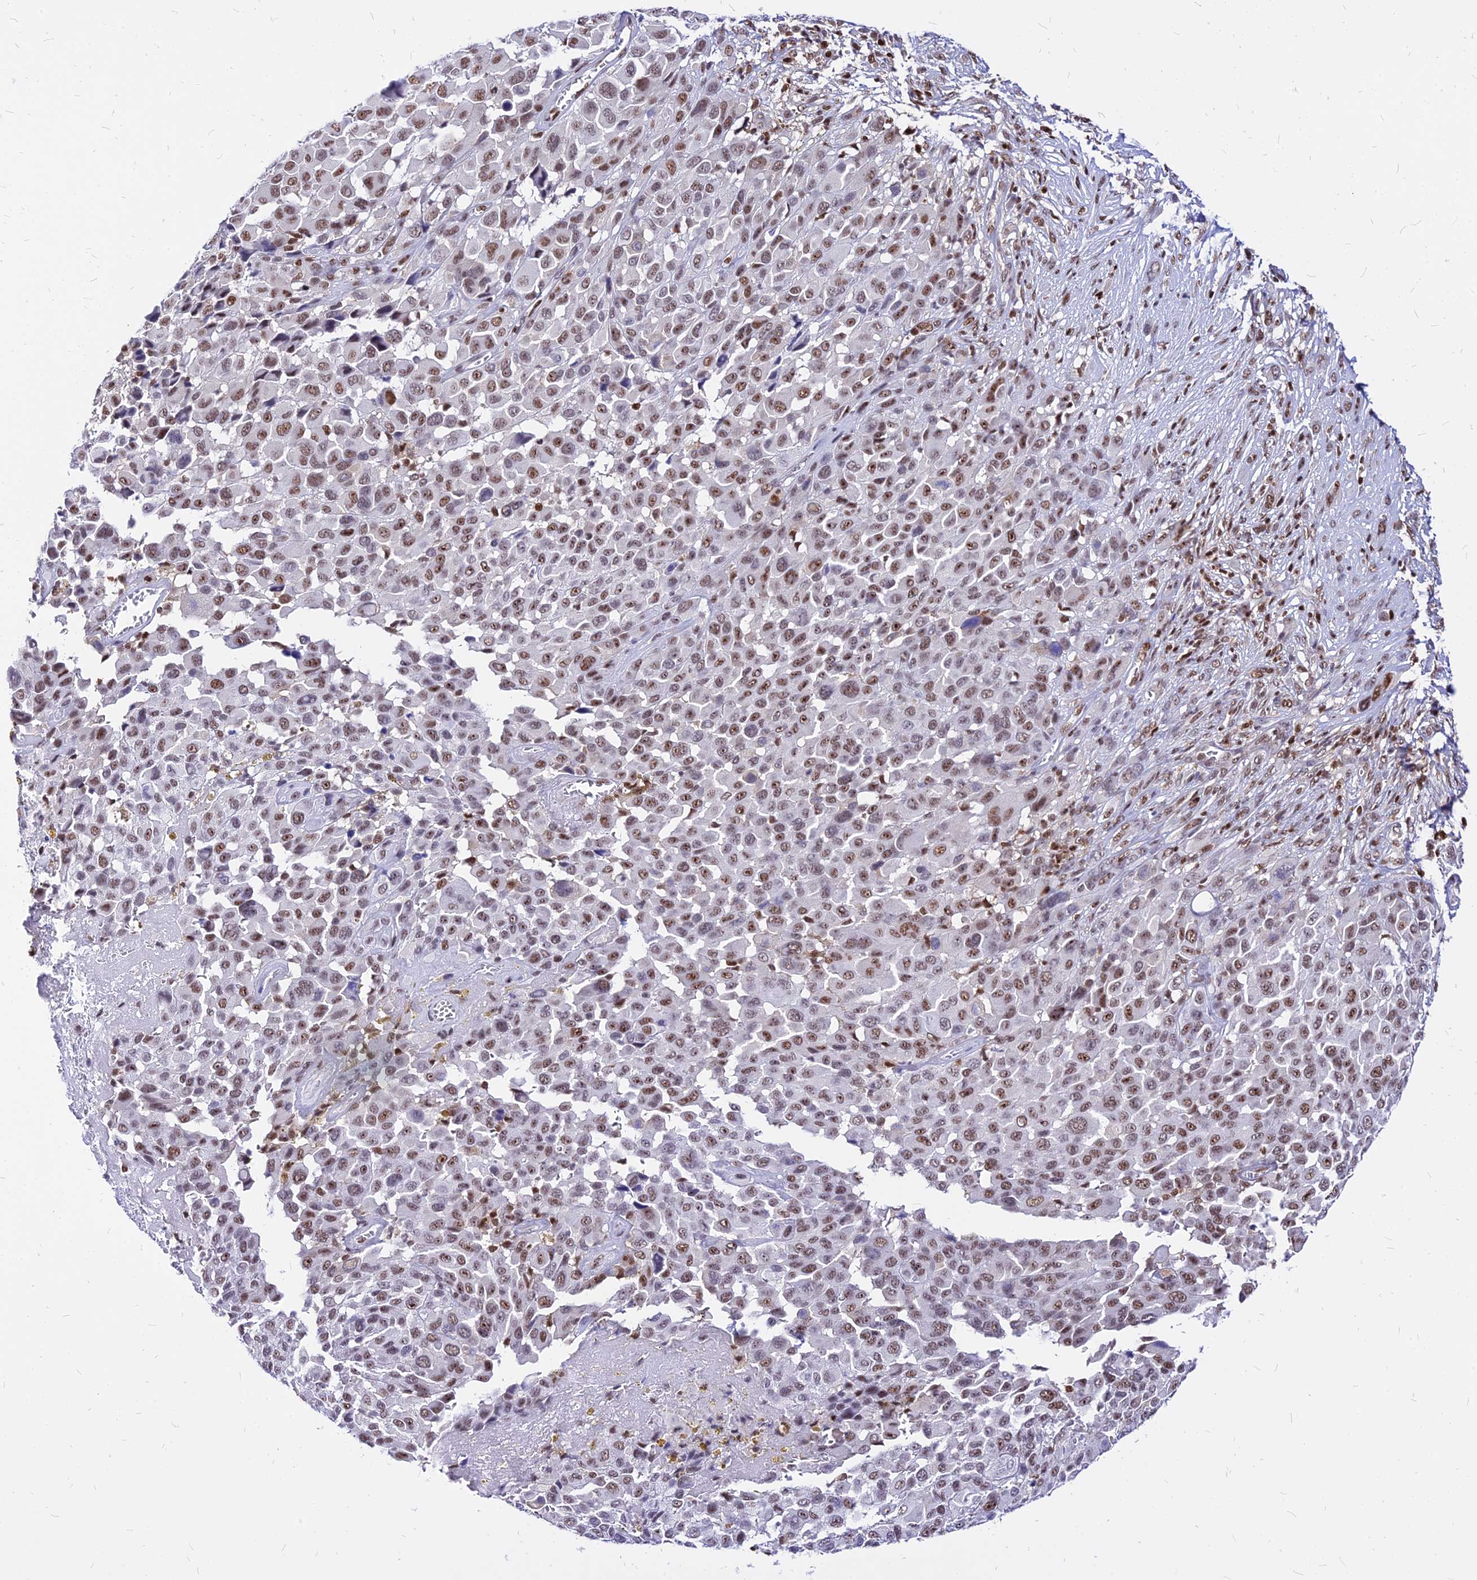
{"staining": {"intensity": "moderate", "quantity": "25%-75%", "location": "nuclear"}, "tissue": "melanoma", "cell_type": "Tumor cells", "image_type": "cancer", "snomed": [{"axis": "morphology", "description": "Malignant melanoma, NOS"}, {"axis": "topography", "description": "Skin of trunk"}], "caption": "High-magnification brightfield microscopy of melanoma stained with DAB (3,3'-diaminobenzidine) (brown) and counterstained with hematoxylin (blue). tumor cells exhibit moderate nuclear positivity is seen in approximately25%-75% of cells.", "gene": "PAXX", "patient": {"sex": "male", "age": 71}}